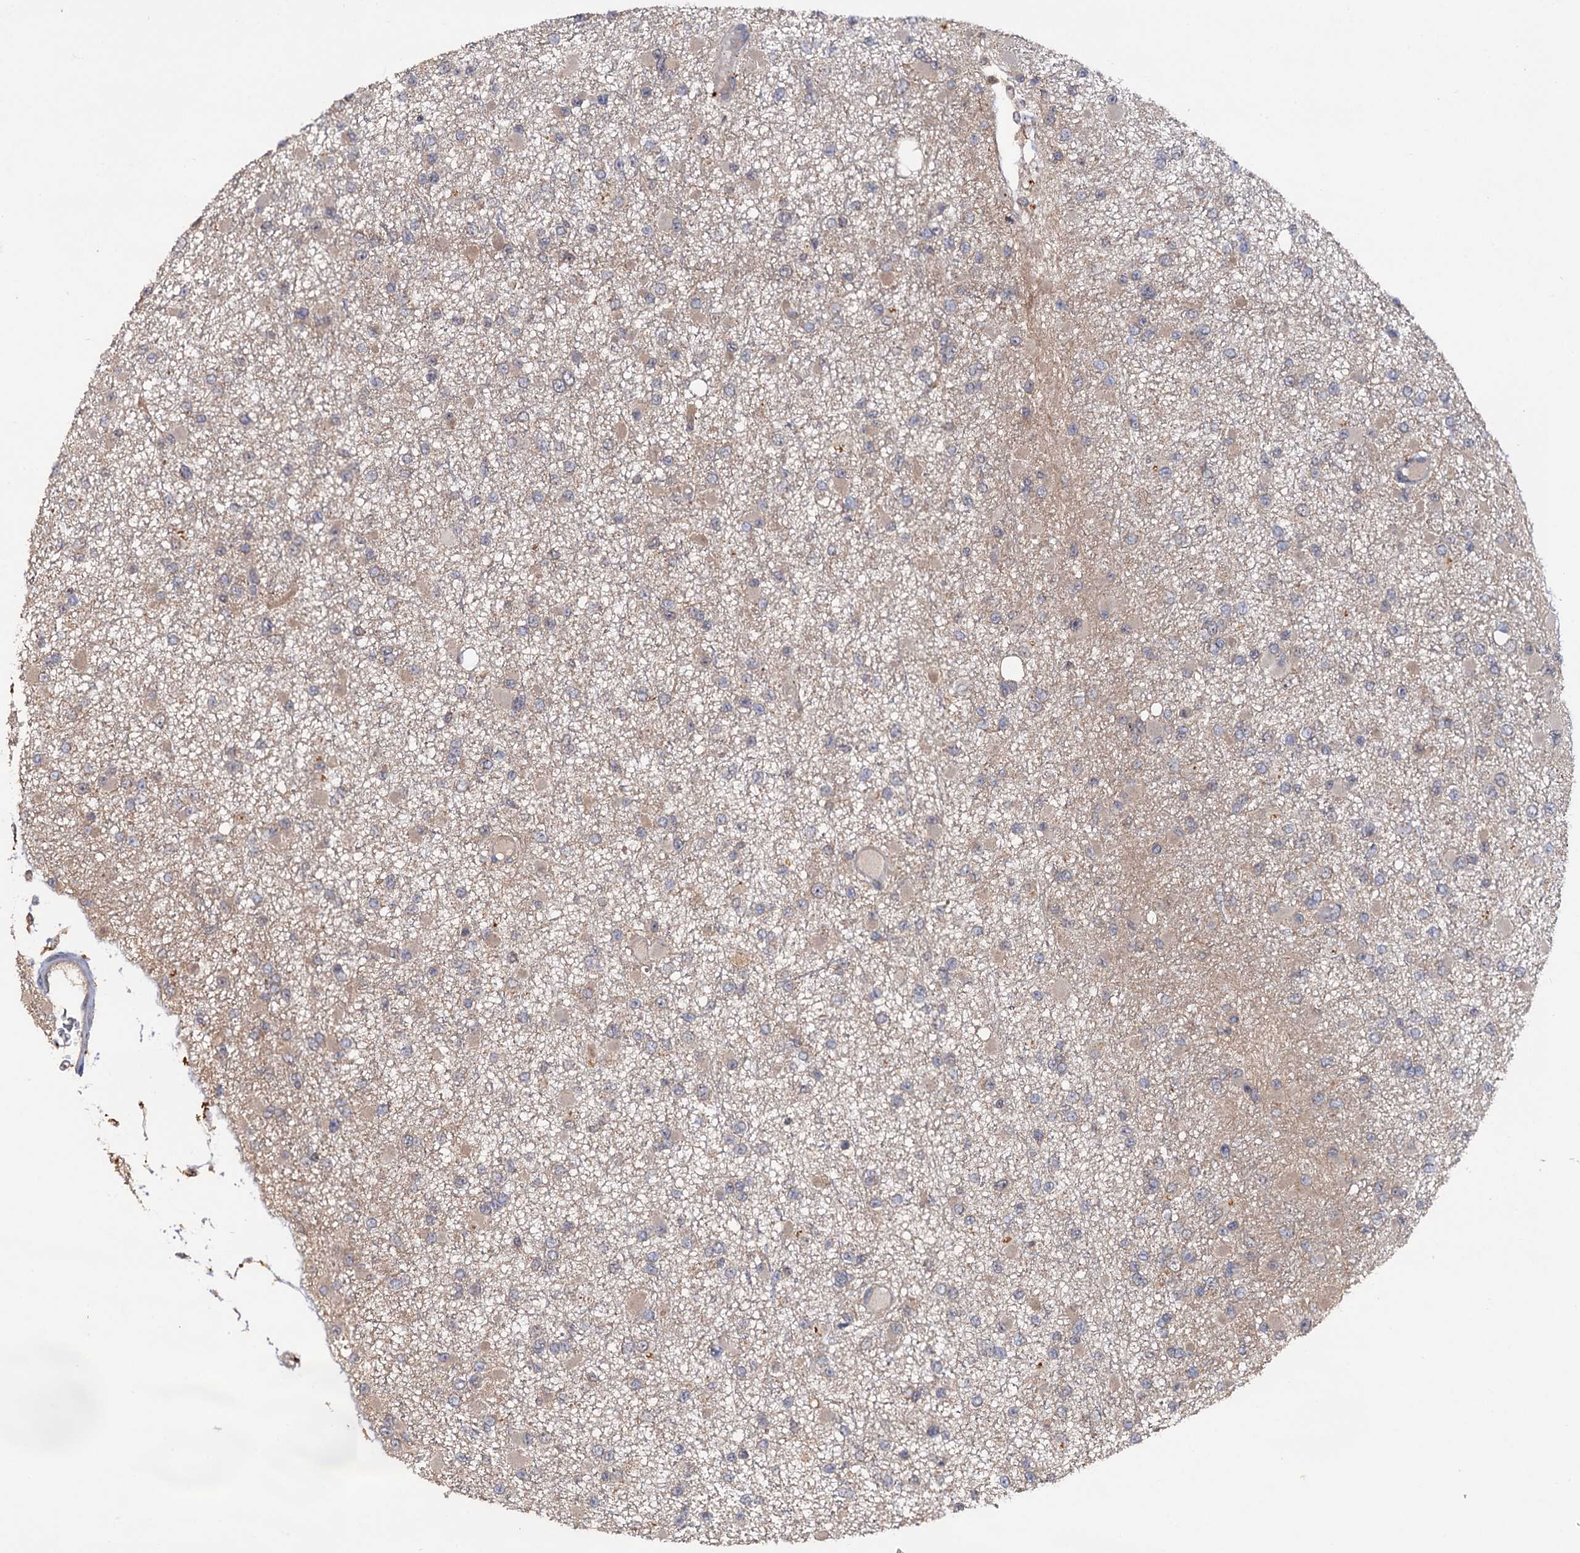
{"staining": {"intensity": "weak", "quantity": "25%-75%", "location": "cytoplasmic/membranous"}, "tissue": "glioma", "cell_type": "Tumor cells", "image_type": "cancer", "snomed": [{"axis": "morphology", "description": "Glioma, malignant, Low grade"}, {"axis": "topography", "description": "Brain"}], "caption": "DAB immunohistochemical staining of human glioma reveals weak cytoplasmic/membranous protein staining in approximately 25%-75% of tumor cells. (DAB IHC with brightfield microscopy, high magnification).", "gene": "LRRC63", "patient": {"sex": "female", "age": 22}}